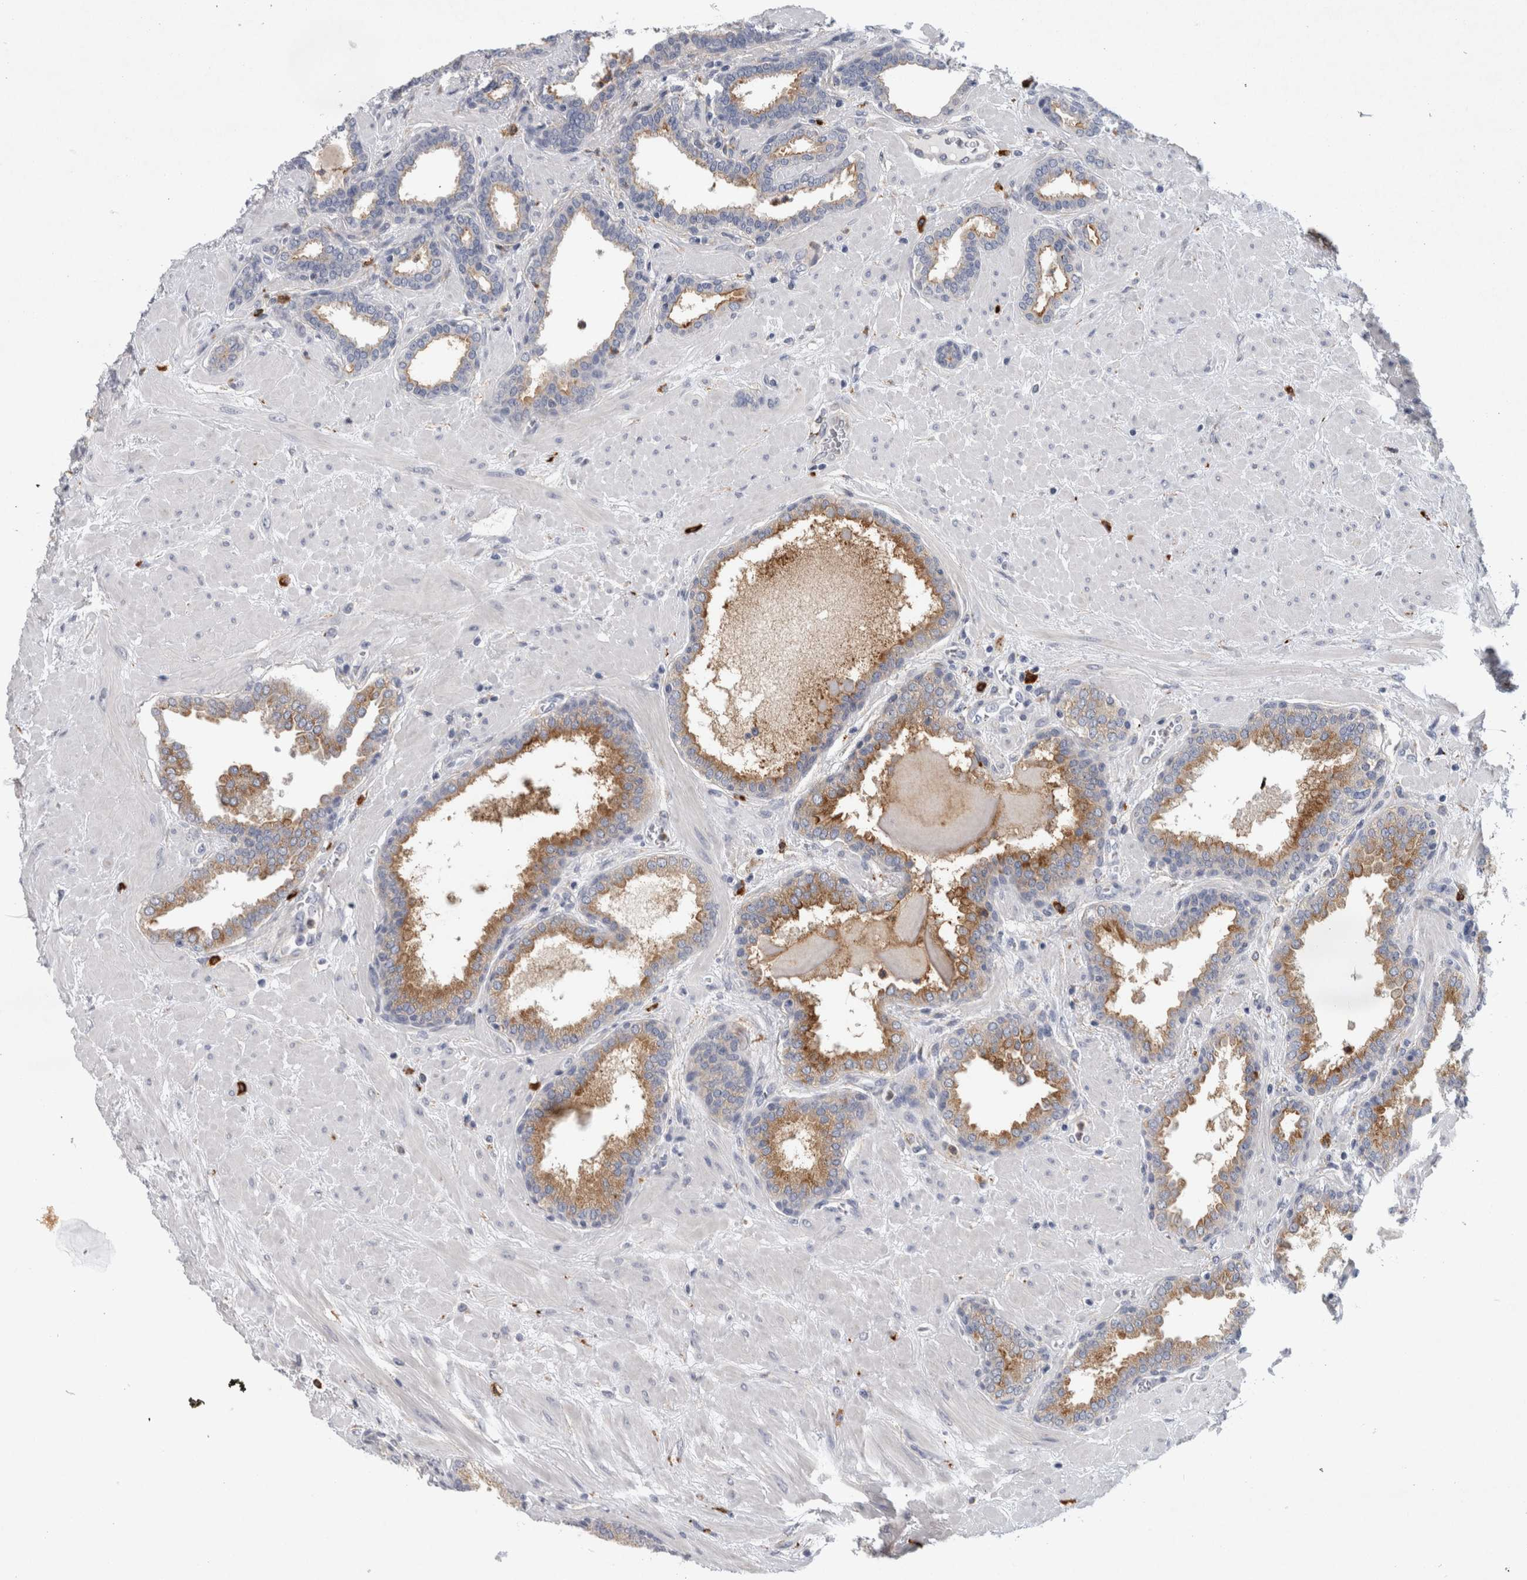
{"staining": {"intensity": "moderate", "quantity": "25%-75%", "location": "cytoplasmic/membranous"}, "tissue": "prostate", "cell_type": "Glandular cells", "image_type": "normal", "snomed": [{"axis": "morphology", "description": "Normal tissue, NOS"}, {"axis": "topography", "description": "Prostate"}], "caption": "This is a micrograph of immunohistochemistry (IHC) staining of unremarkable prostate, which shows moderate expression in the cytoplasmic/membranous of glandular cells.", "gene": "CD63", "patient": {"sex": "male", "age": 51}}